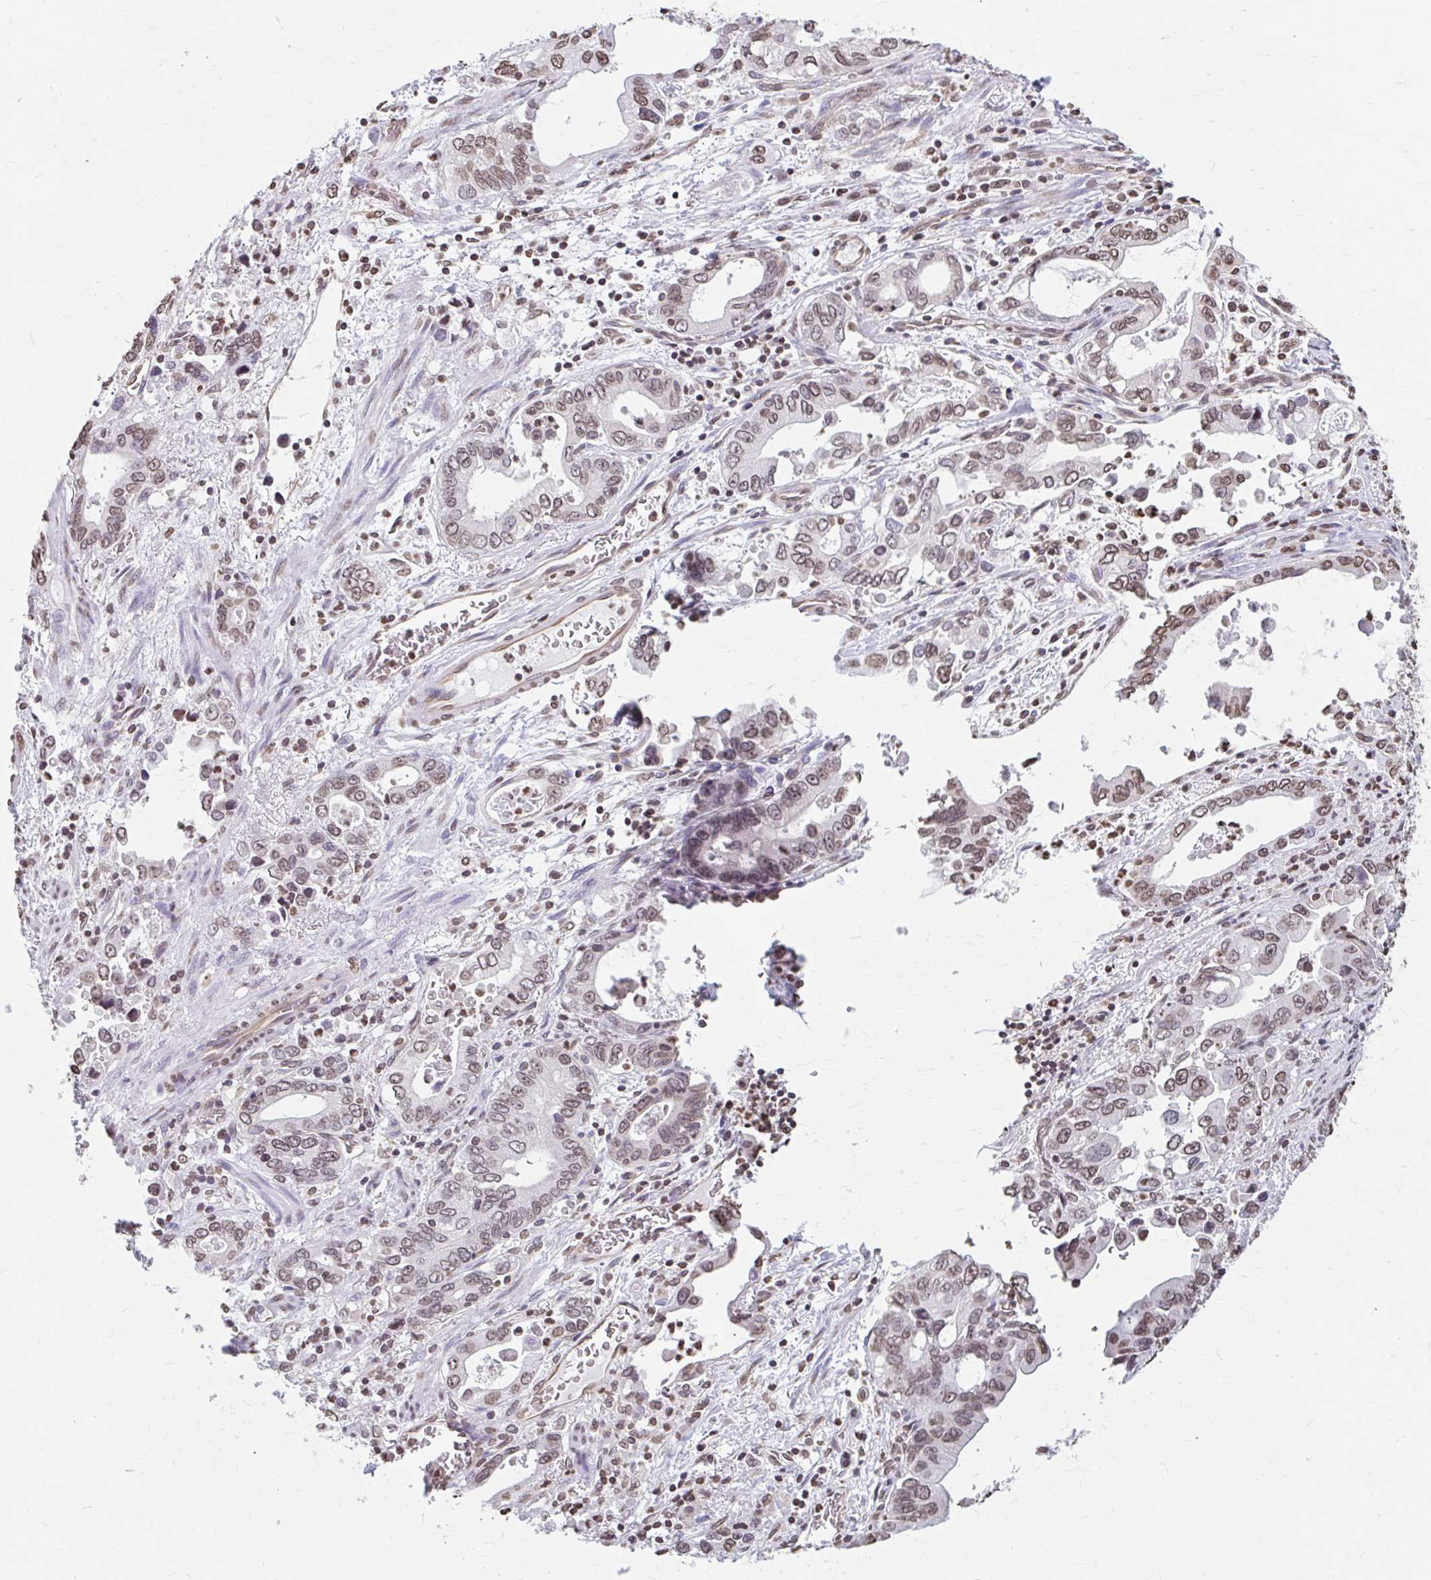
{"staining": {"intensity": "moderate", "quantity": ">75%", "location": "nuclear"}, "tissue": "stomach cancer", "cell_type": "Tumor cells", "image_type": "cancer", "snomed": [{"axis": "morphology", "description": "Adenocarcinoma, NOS"}, {"axis": "topography", "description": "Stomach, upper"}], "caption": "Protein expression analysis of stomach cancer demonstrates moderate nuclear expression in about >75% of tumor cells.", "gene": "ORC3", "patient": {"sex": "male", "age": 74}}